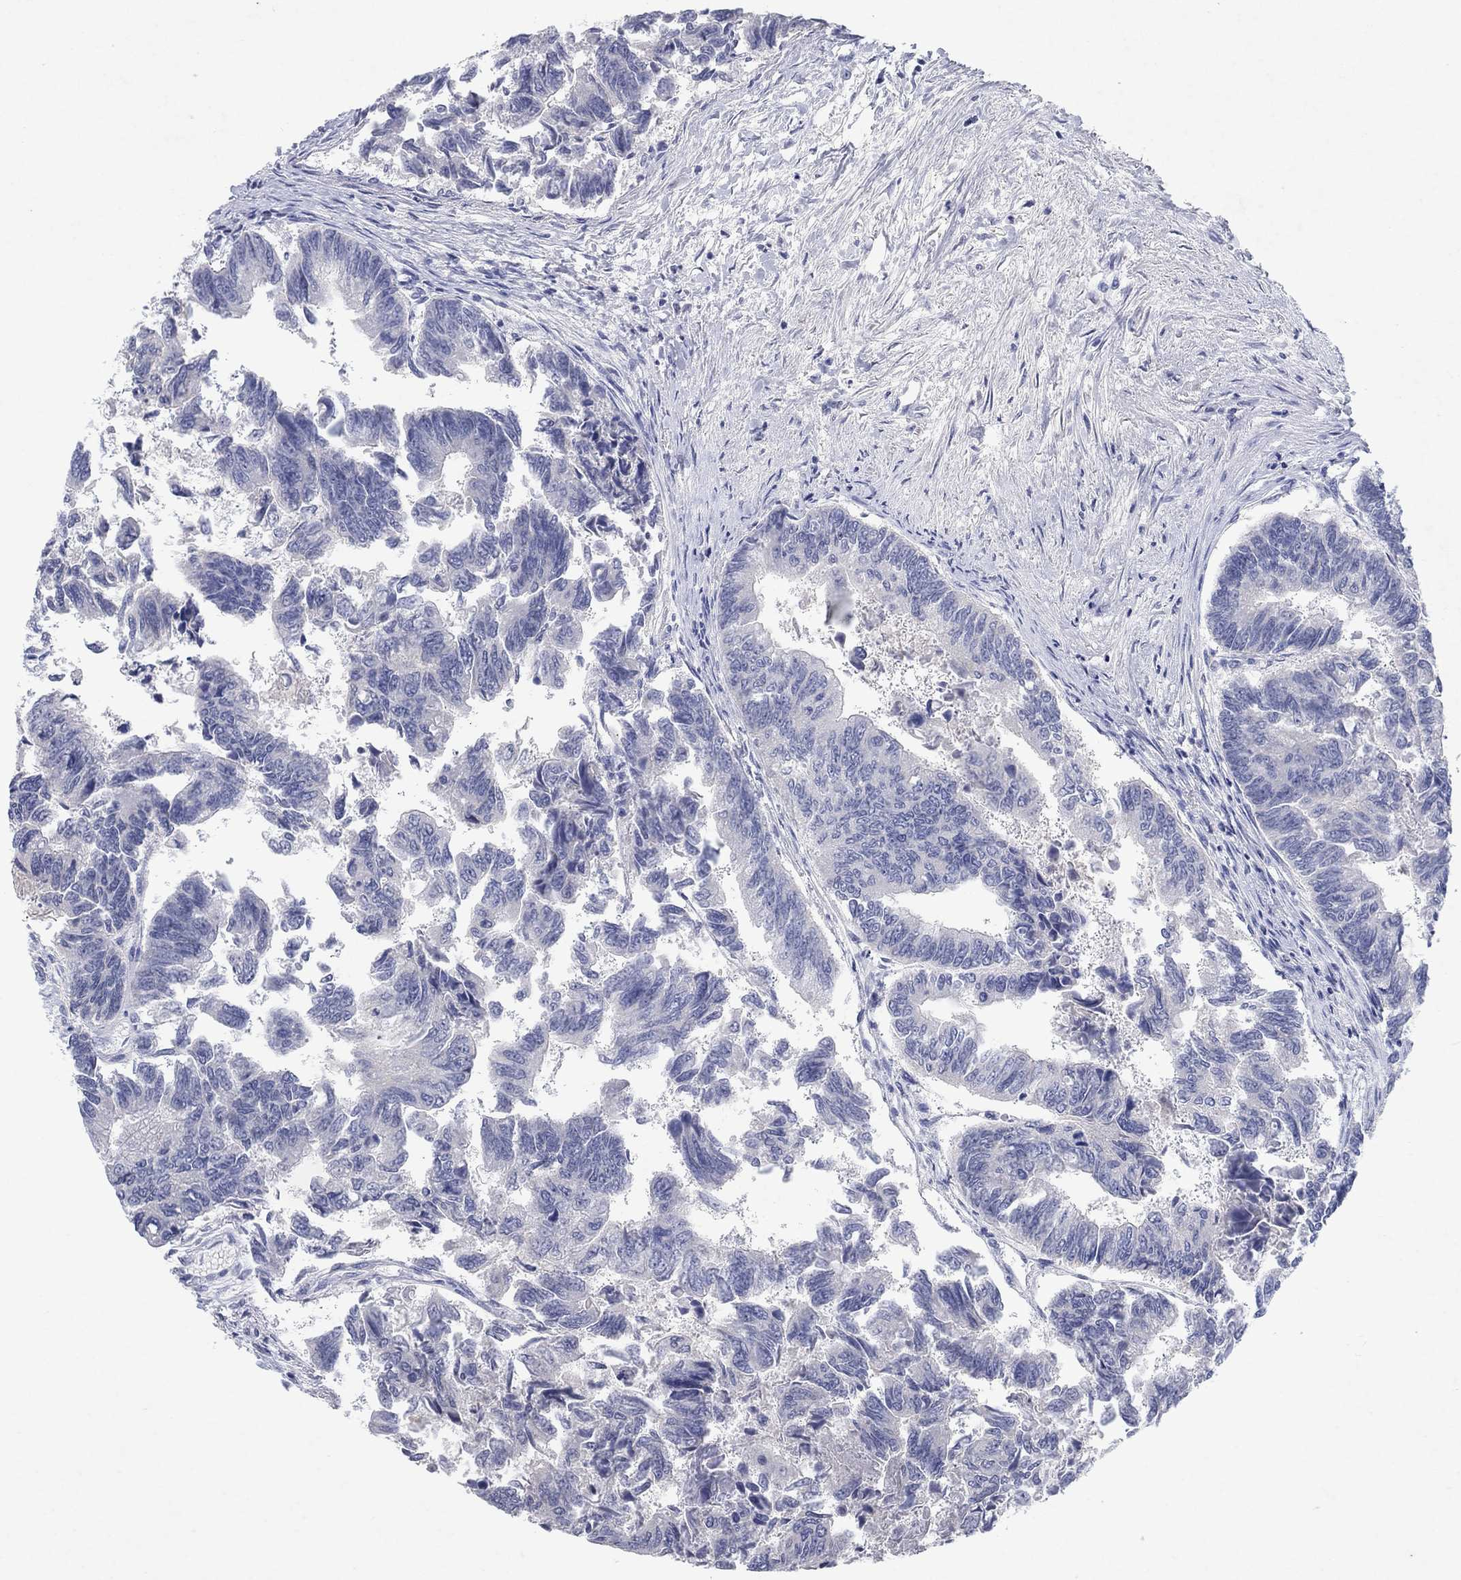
{"staining": {"intensity": "negative", "quantity": "none", "location": "none"}, "tissue": "colorectal cancer", "cell_type": "Tumor cells", "image_type": "cancer", "snomed": [{"axis": "morphology", "description": "Adenocarcinoma, NOS"}, {"axis": "topography", "description": "Colon"}], "caption": "Immunohistochemistry of human colorectal cancer (adenocarcinoma) exhibits no staining in tumor cells.", "gene": "KRT40", "patient": {"sex": "female", "age": 65}}